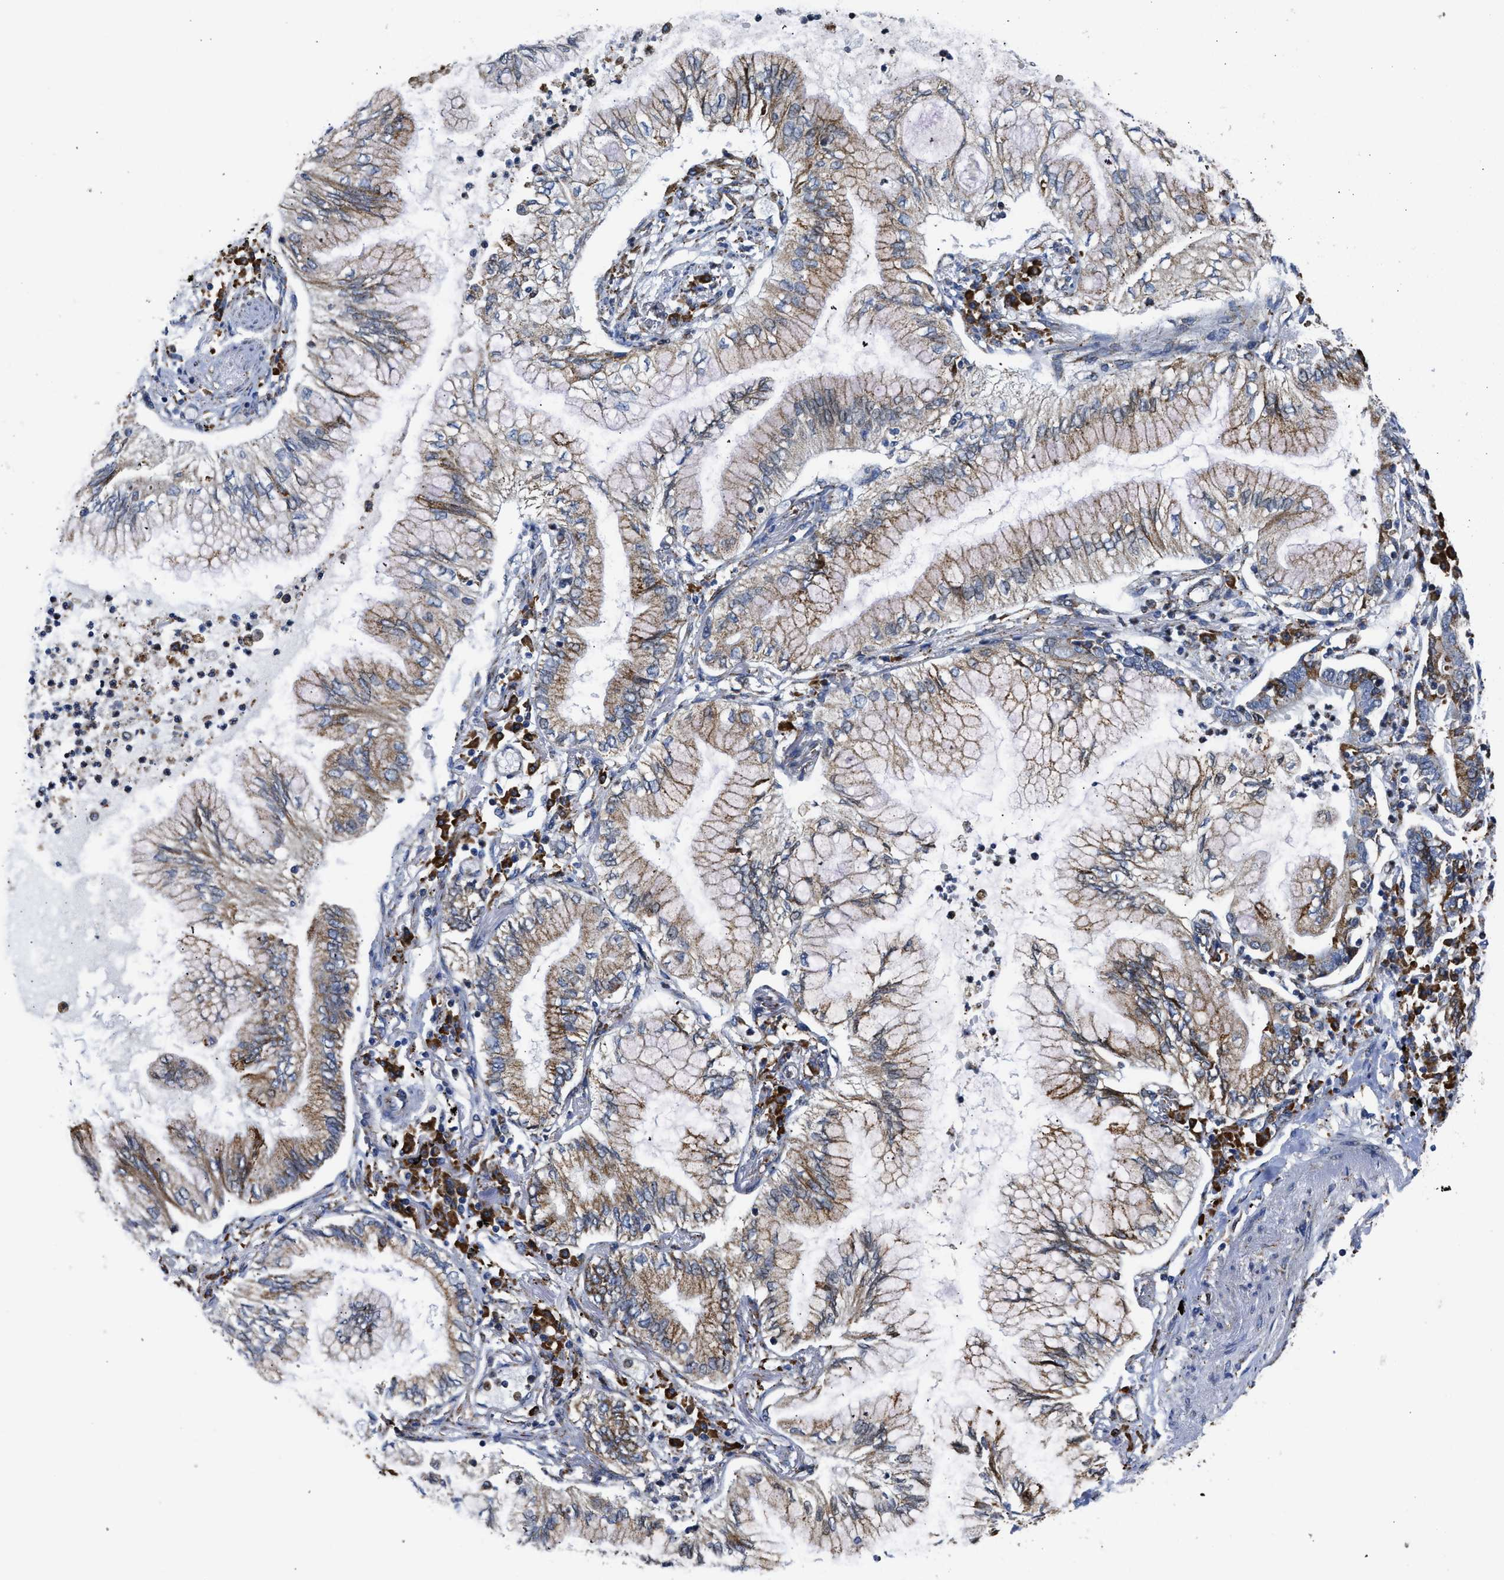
{"staining": {"intensity": "moderate", "quantity": ">75%", "location": "cytoplasmic/membranous"}, "tissue": "lung cancer", "cell_type": "Tumor cells", "image_type": "cancer", "snomed": [{"axis": "morphology", "description": "Normal tissue, NOS"}, {"axis": "morphology", "description": "Adenocarcinoma, NOS"}, {"axis": "topography", "description": "Bronchus"}, {"axis": "topography", "description": "Lung"}], "caption": "An image of human lung adenocarcinoma stained for a protein demonstrates moderate cytoplasmic/membranous brown staining in tumor cells.", "gene": "CYCS", "patient": {"sex": "female", "age": 70}}